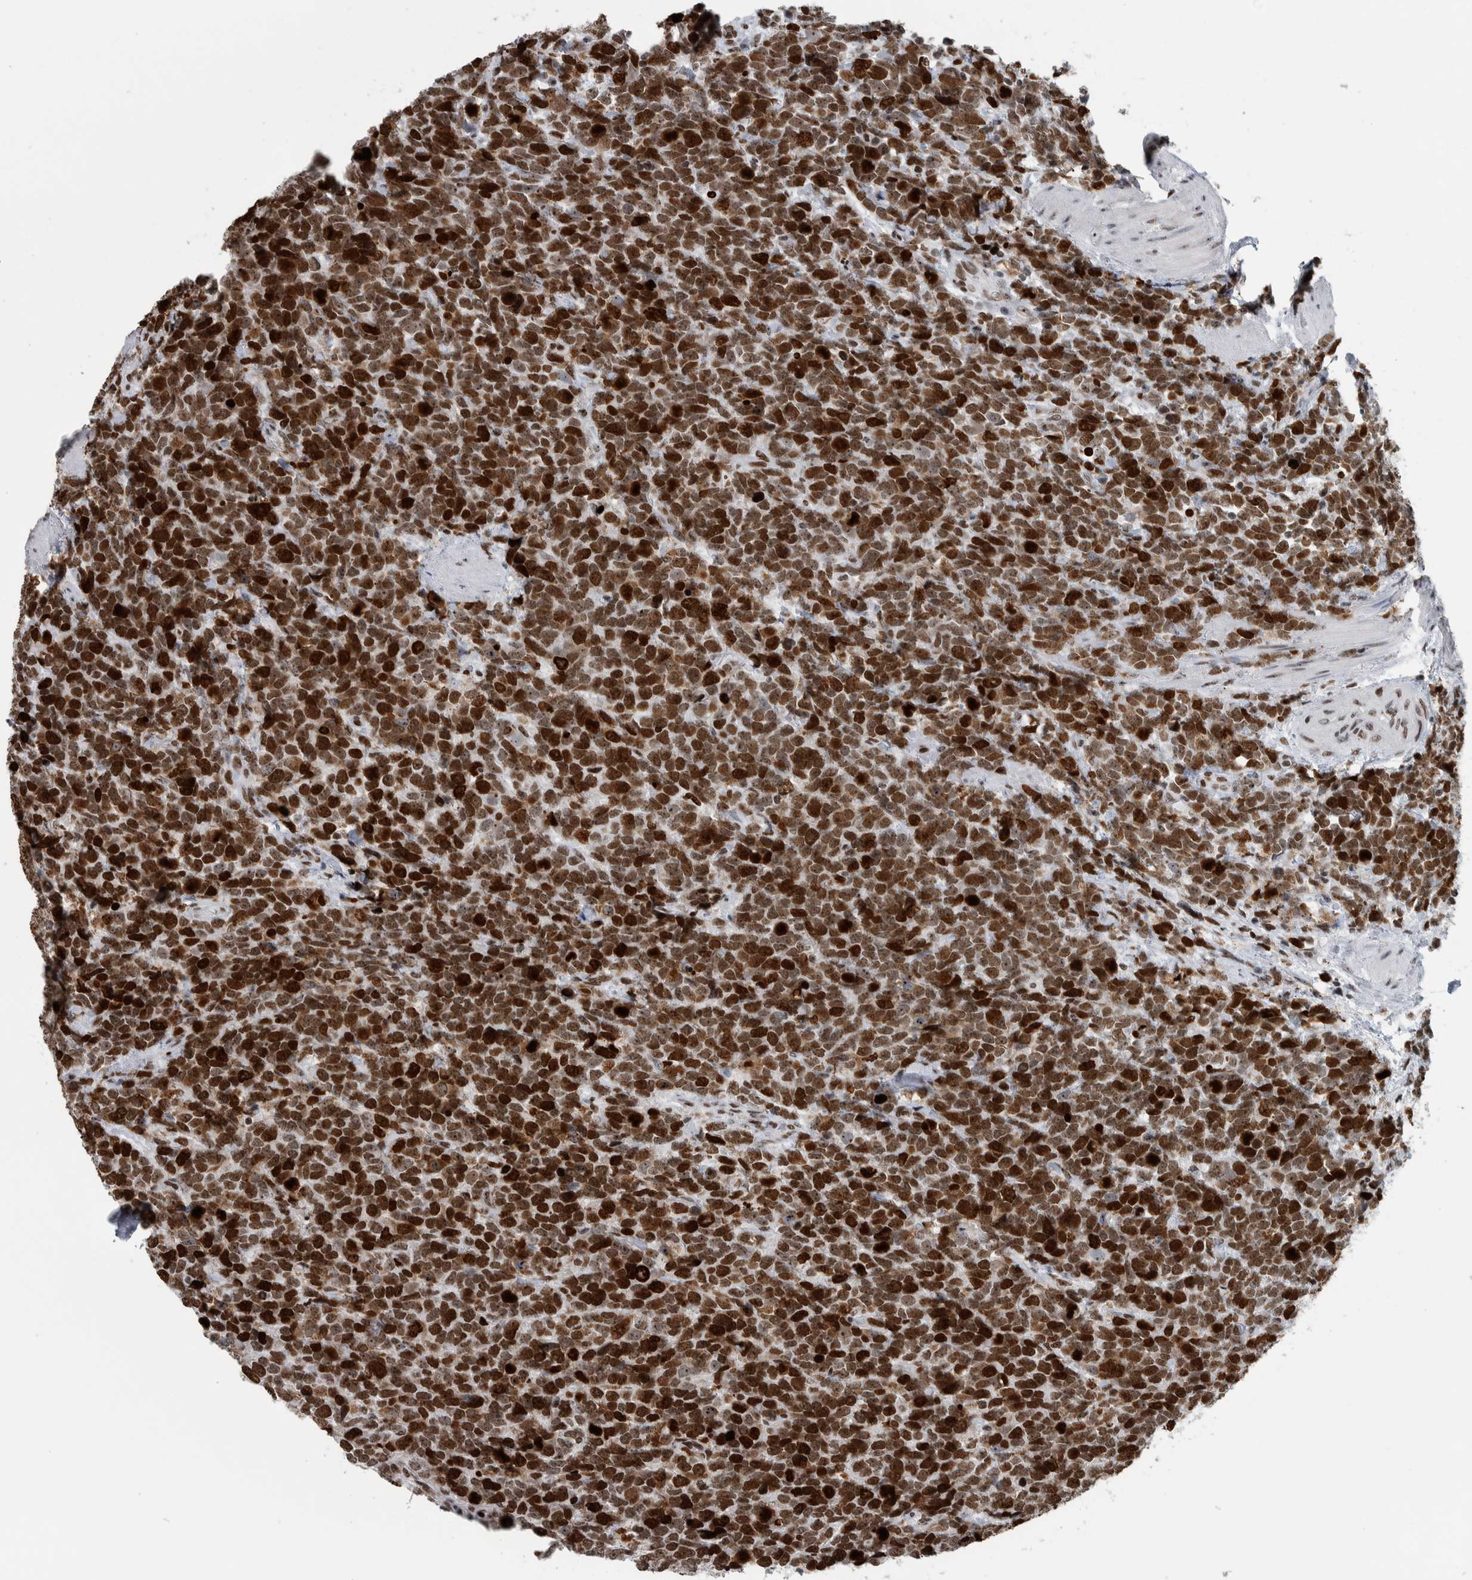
{"staining": {"intensity": "strong", "quantity": ">75%", "location": "nuclear"}, "tissue": "urothelial cancer", "cell_type": "Tumor cells", "image_type": "cancer", "snomed": [{"axis": "morphology", "description": "Urothelial carcinoma, High grade"}, {"axis": "topography", "description": "Urinary bladder"}], "caption": "Brown immunohistochemical staining in urothelial carcinoma (high-grade) demonstrates strong nuclear positivity in about >75% of tumor cells.", "gene": "TOP2B", "patient": {"sex": "female", "age": 82}}